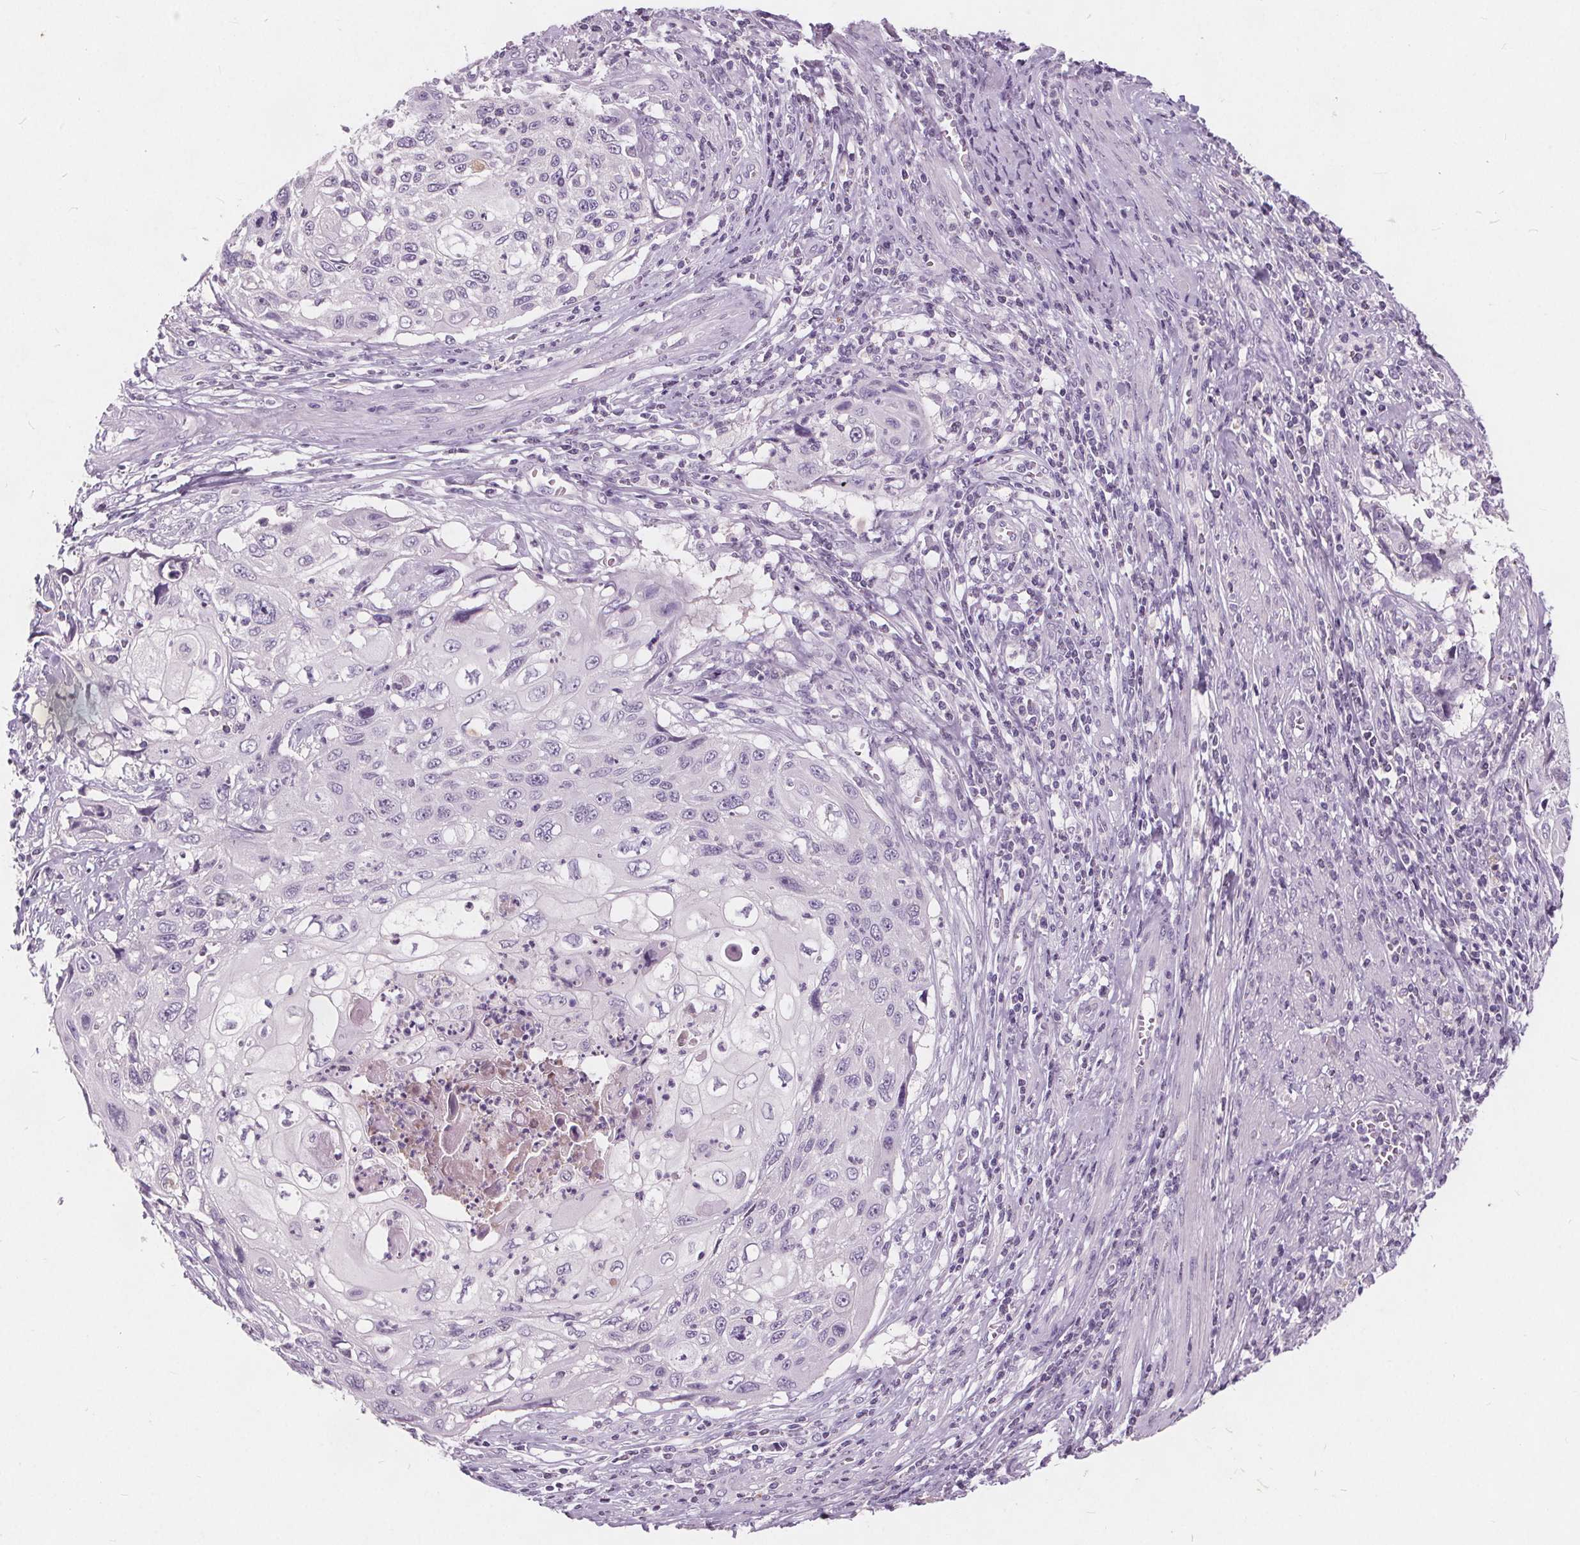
{"staining": {"intensity": "negative", "quantity": "none", "location": "none"}, "tissue": "cervical cancer", "cell_type": "Tumor cells", "image_type": "cancer", "snomed": [{"axis": "morphology", "description": "Squamous cell carcinoma, NOS"}, {"axis": "topography", "description": "Cervix"}], "caption": "This is an IHC histopathology image of squamous cell carcinoma (cervical). There is no expression in tumor cells.", "gene": "PLA2G2E", "patient": {"sex": "female", "age": 70}}